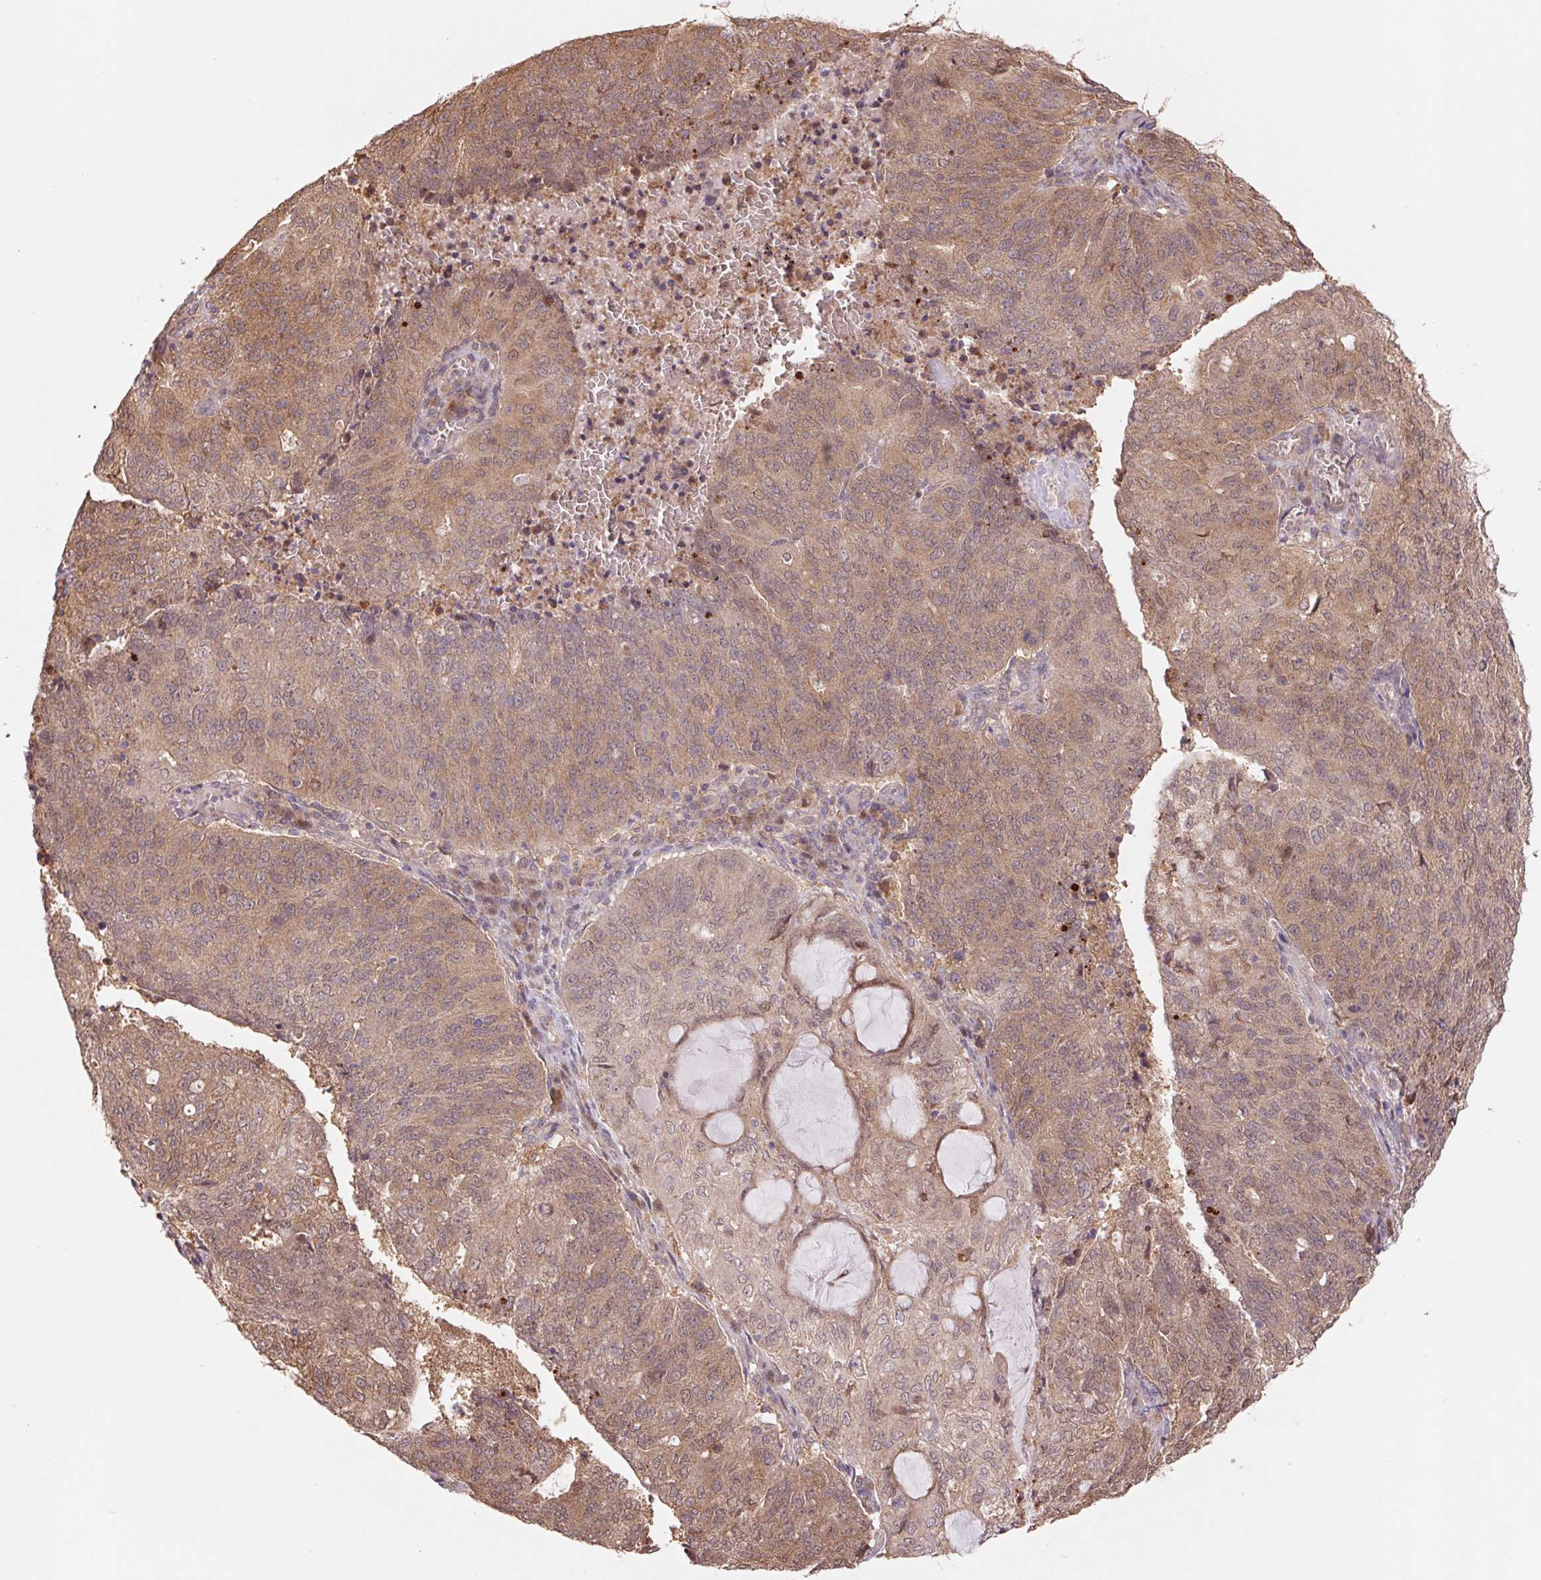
{"staining": {"intensity": "weak", "quantity": ">75%", "location": "cytoplasmic/membranous,nuclear"}, "tissue": "endometrial cancer", "cell_type": "Tumor cells", "image_type": "cancer", "snomed": [{"axis": "morphology", "description": "Adenocarcinoma, NOS"}, {"axis": "topography", "description": "Endometrium"}], "caption": "Tumor cells reveal low levels of weak cytoplasmic/membranous and nuclear expression in approximately >75% of cells in human endometrial cancer (adenocarcinoma).", "gene": "RRM1", "patient": {"sex": "female", "age": 82}}